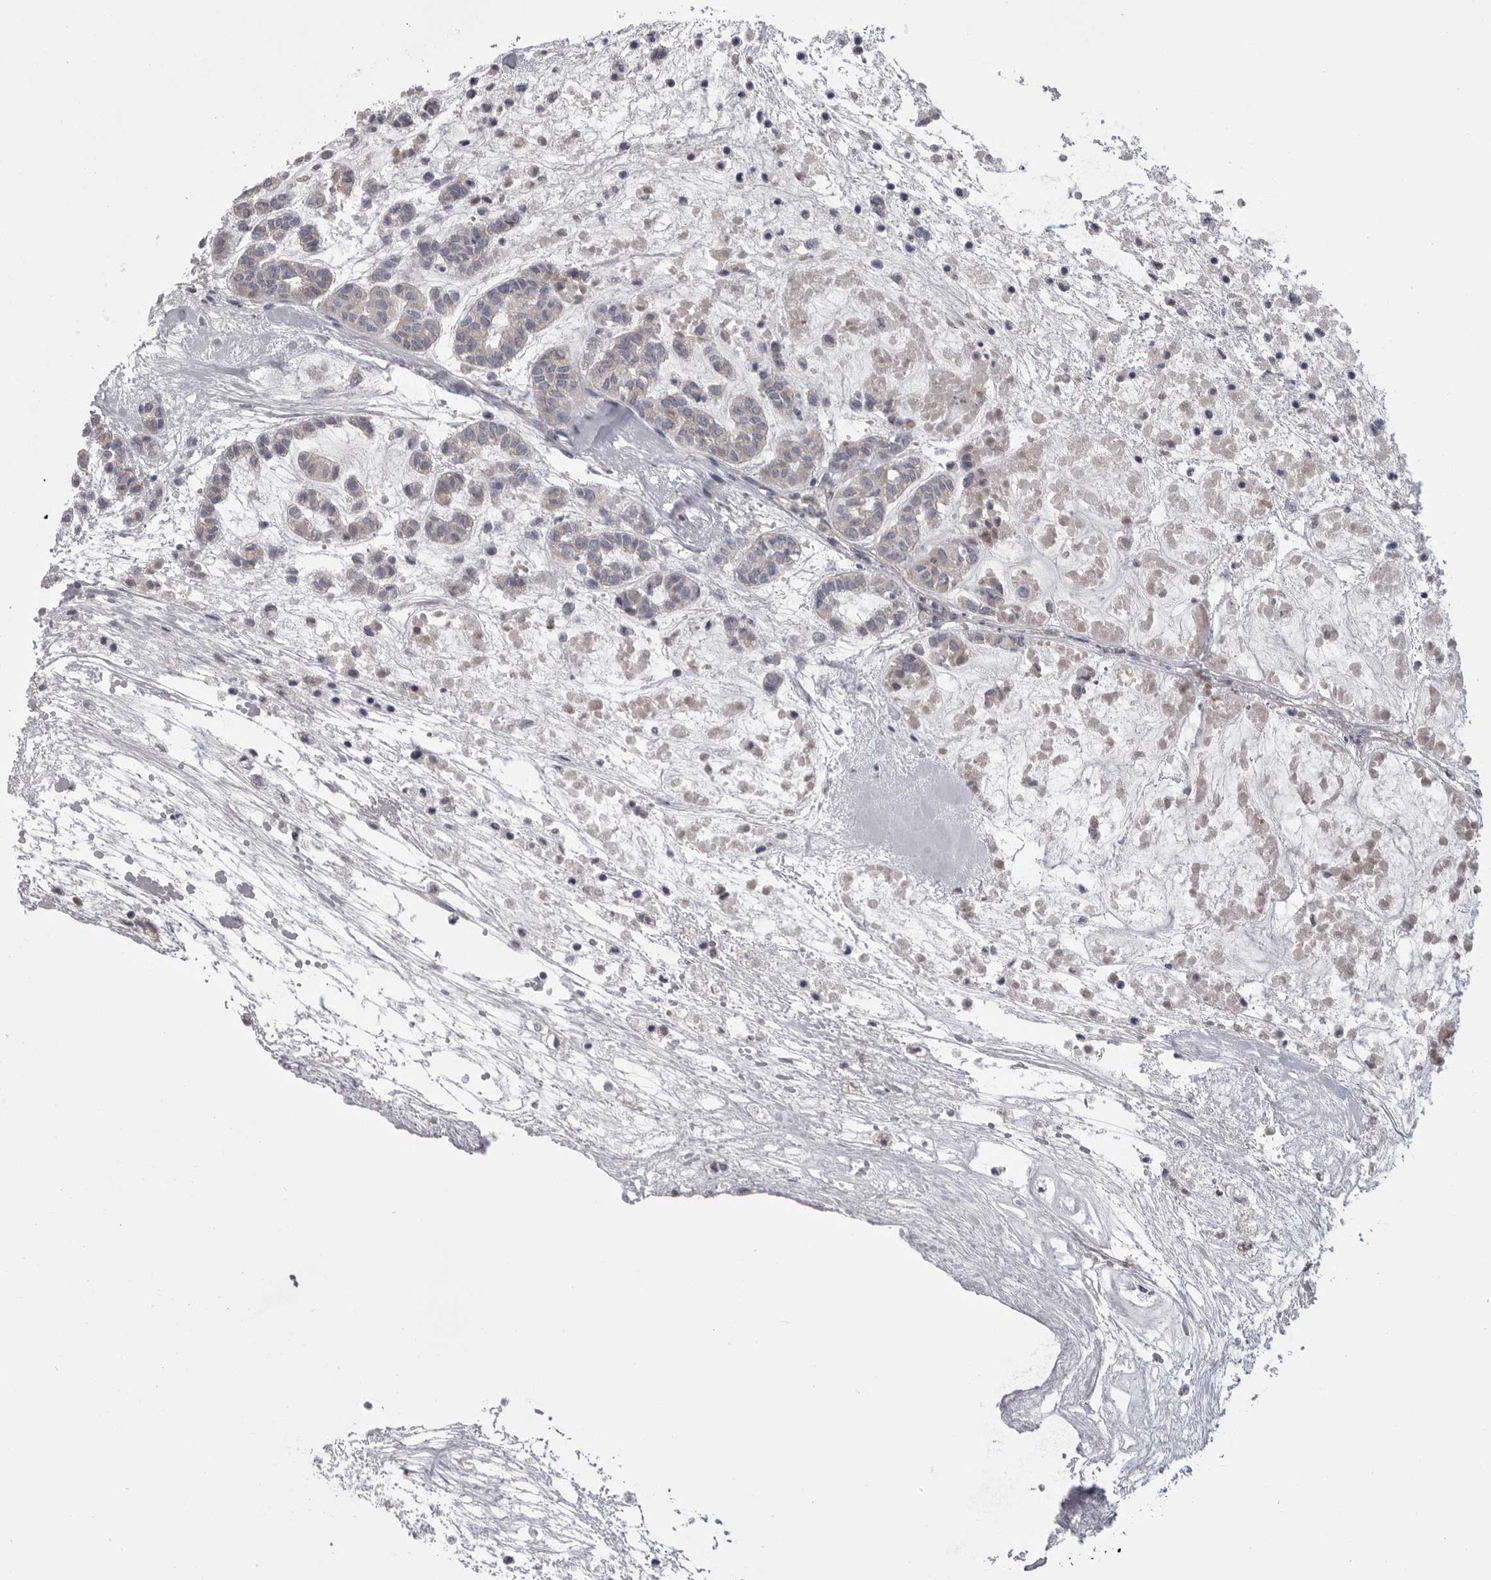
{"staining": {"intensity": "negative", "quantity": "none", "location": "none"}, "tissue": "head and neck cancer", "cell_type": "Tumor cells", "image_type": "cancer", "snomed": [{"axis": "morphology", "description": "Adenocarcinoma, NOS"}, {"axis": "morphology", "description": "Adenoma, NOS"}, {"axis": "topography", "description": "Head-Neck"}], "caption": "Tumor cells show no significant positivity in adenoma (head and neck). (DAB IHC, high magnification).", "gene": "FKBP2", "patient": {"sex": "female", "age": 55}}